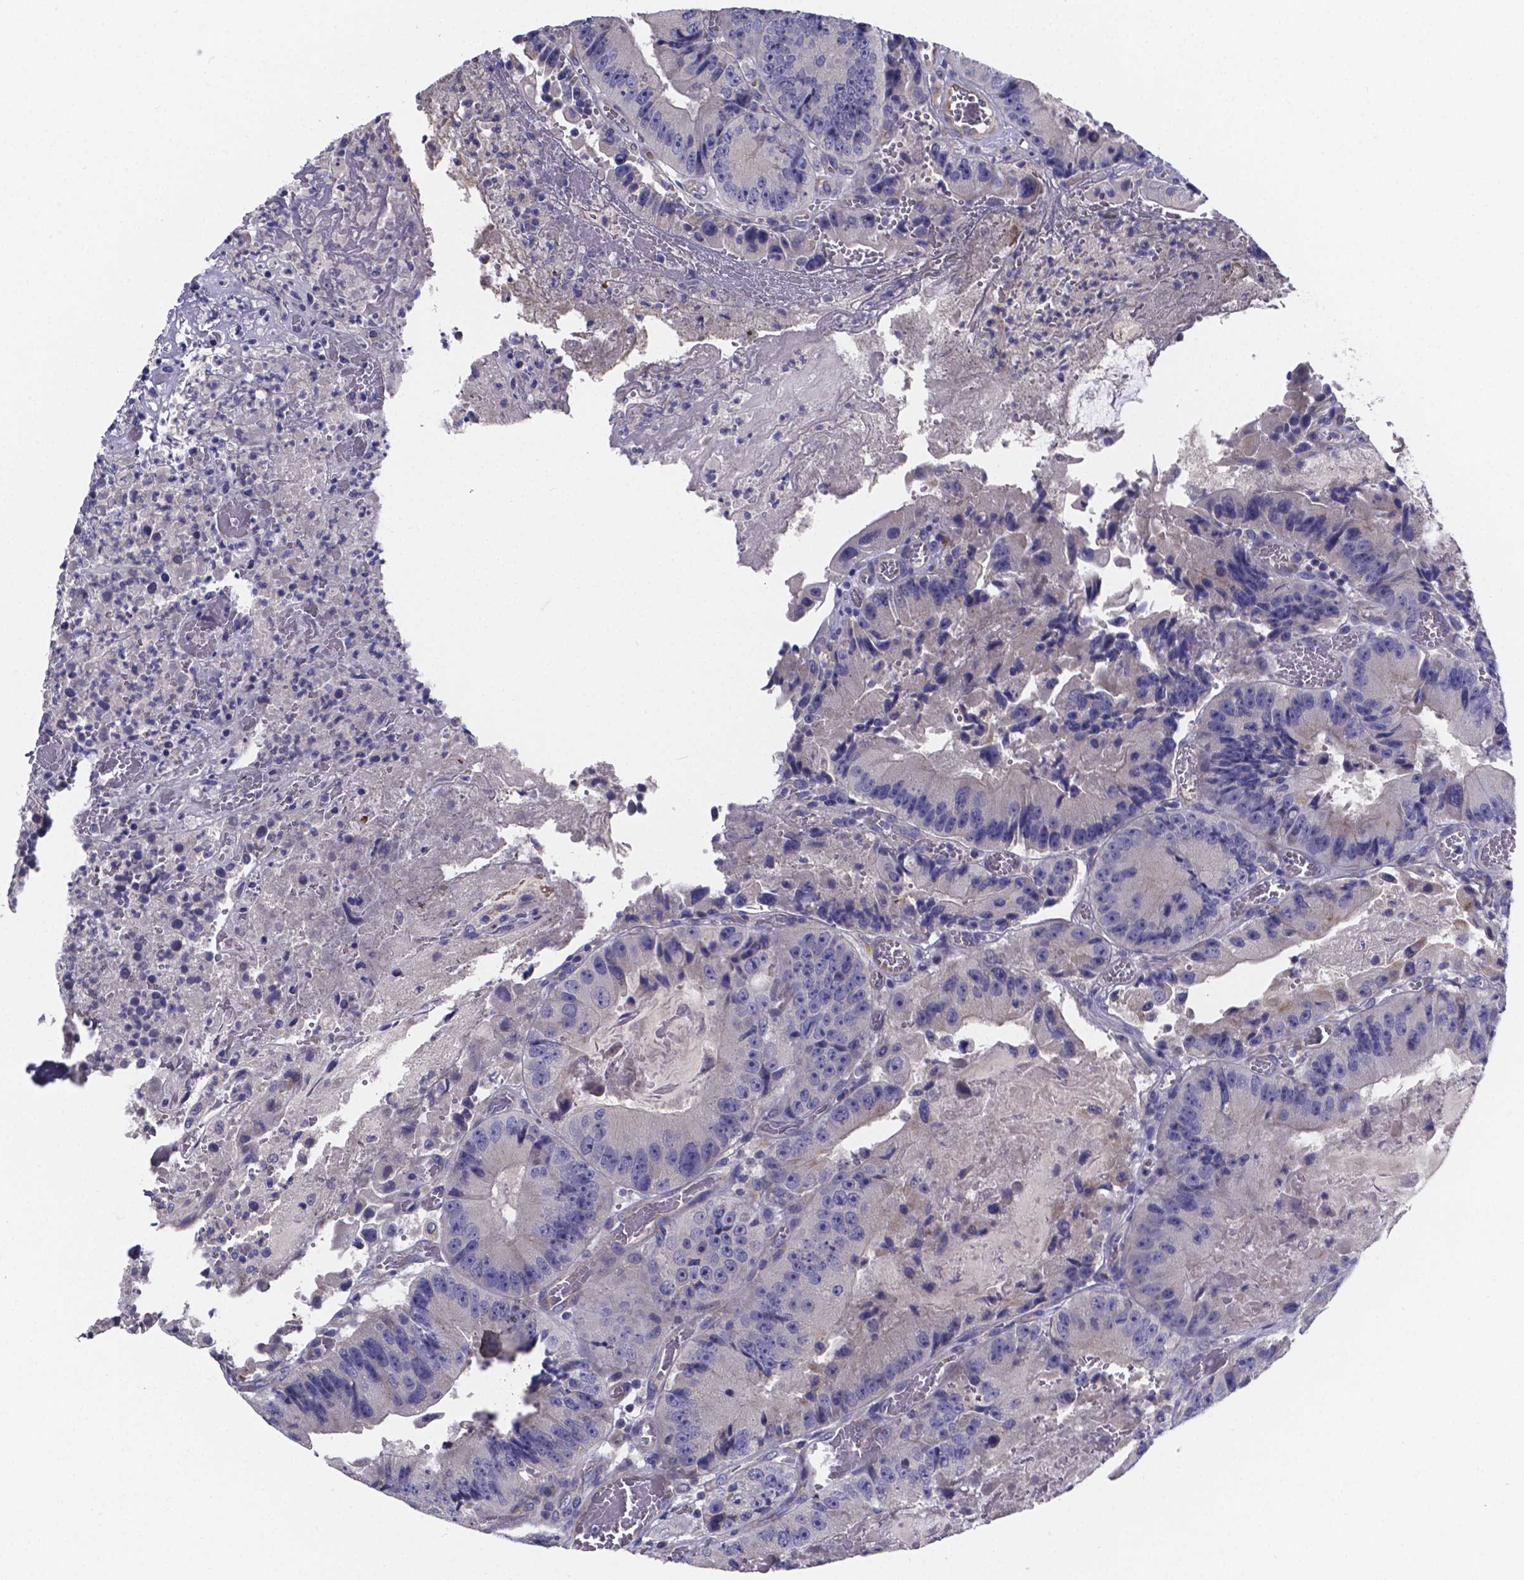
{"staining": {"intensity": "negative", "quantity": "none", "location": "none"}, "tissue": "colorectal cancer", "cell_type": "Tumor cells", "image_type": "cancer", "snomed": [{"axis": "morphology", "description": "Adenocarcinoma, NOS"}, {"axis": "topography", "description": "Colon"}], "caption": "This histopathology image is of colorectal adenocarcinoma stained with immunohistochemistry (IHC) to label a protein in brown with the nuclei are counter-stained blue. There is no positivity in tumor cells.", "gene": "SFRP4", "patient": {"sex": "female", "age": 86}}